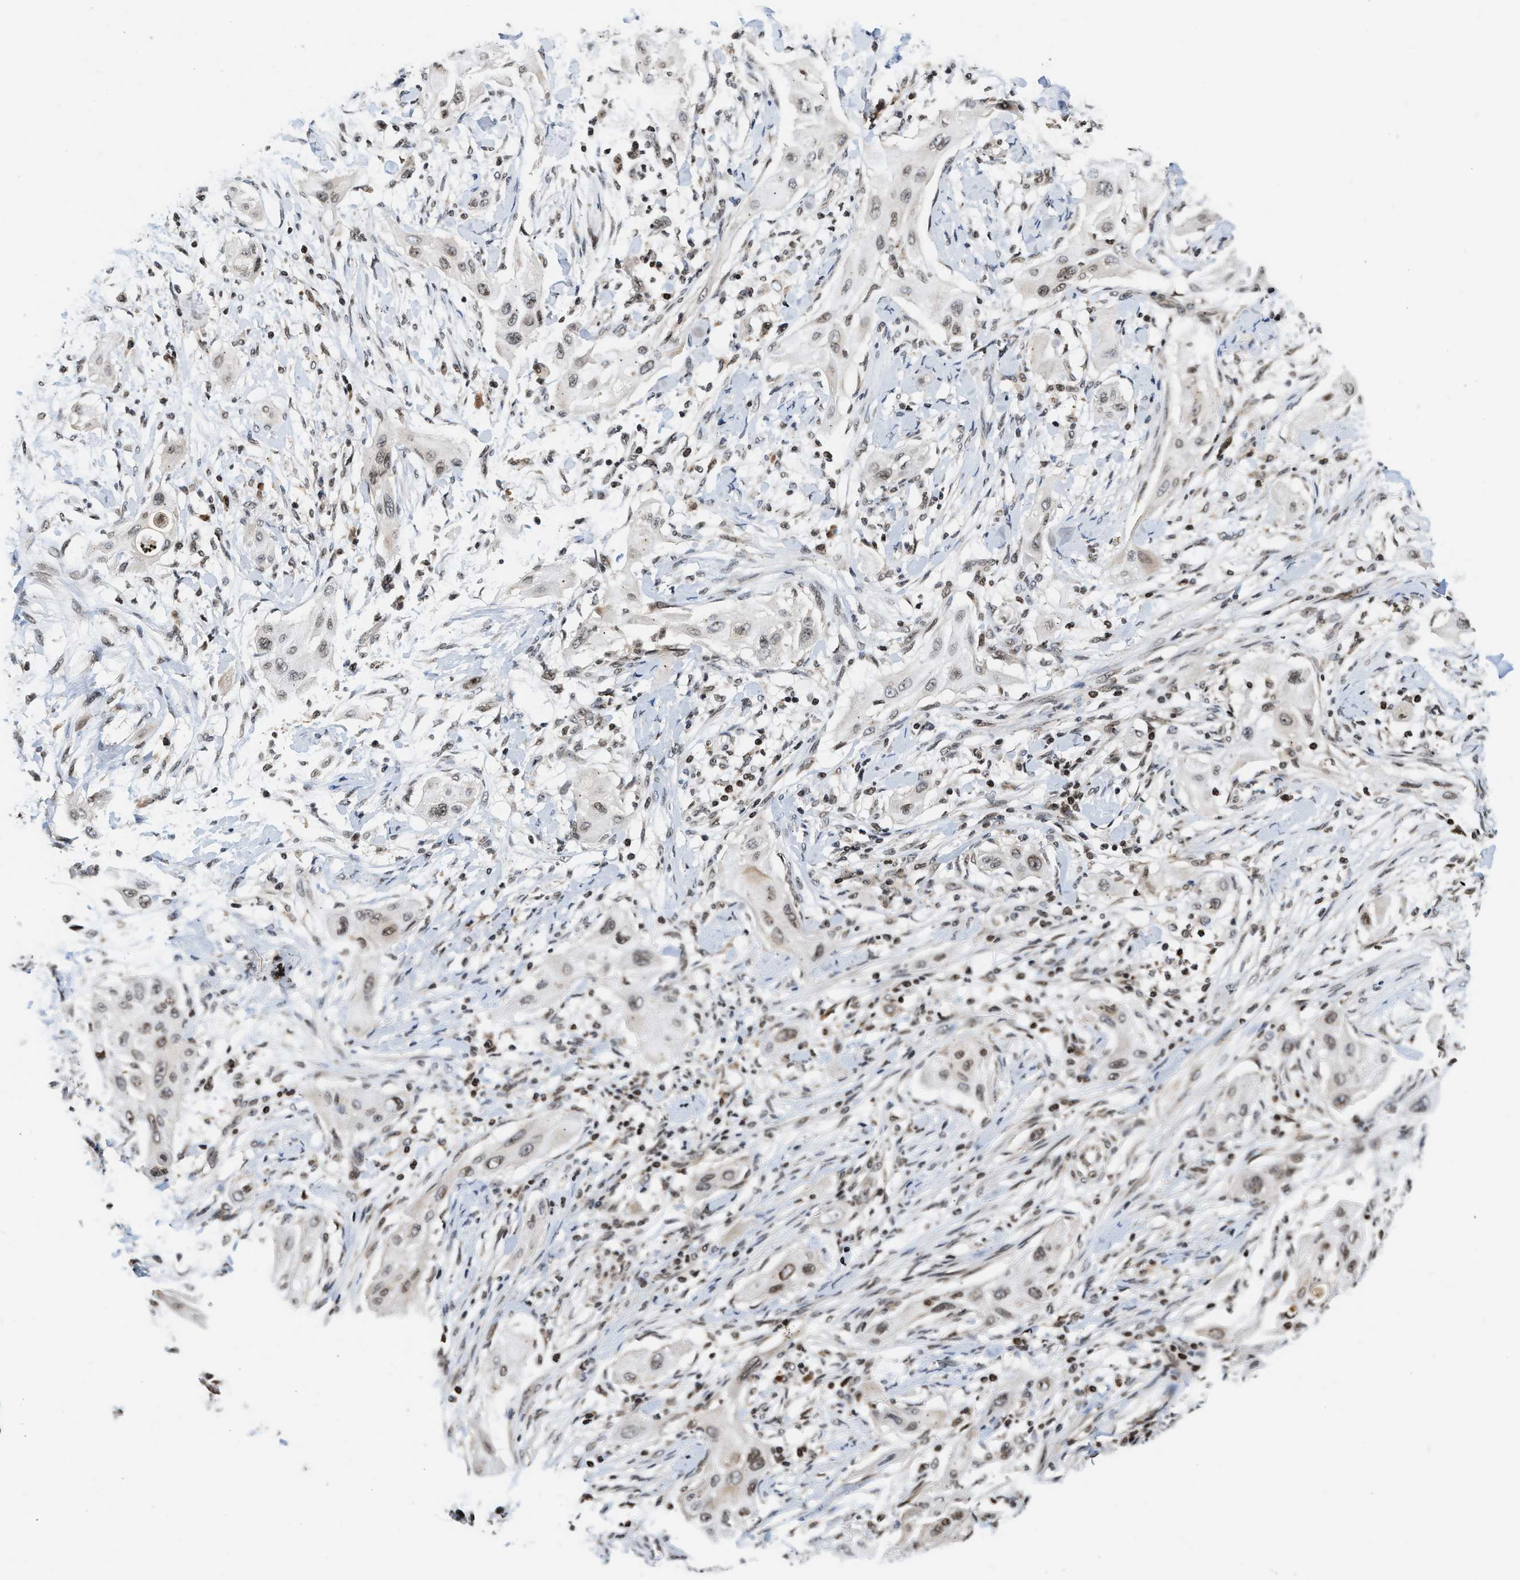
{"staining": {"intensity": "weak", "quantity": "25%-75%", "location": "nuclear"}, "tissue": "lung cancer", "cell_type": "Tumor cells", "image_type": "cancer", "snomed": [{"axis": "morphology", "description": "Squamous cell carcinoma, NOS"}, {"axis": "topography", "description": "Lung"}], "caption": "IHC (DAB (3,3'-diaminobenzidine)) staining of lung squamous cell carcinoma exhibits weak nuclear protein positivity in approximately 25%-75% of tumor cells.", "gene": "PDZD2", "patient": {"sex": "female", "age": 47}}